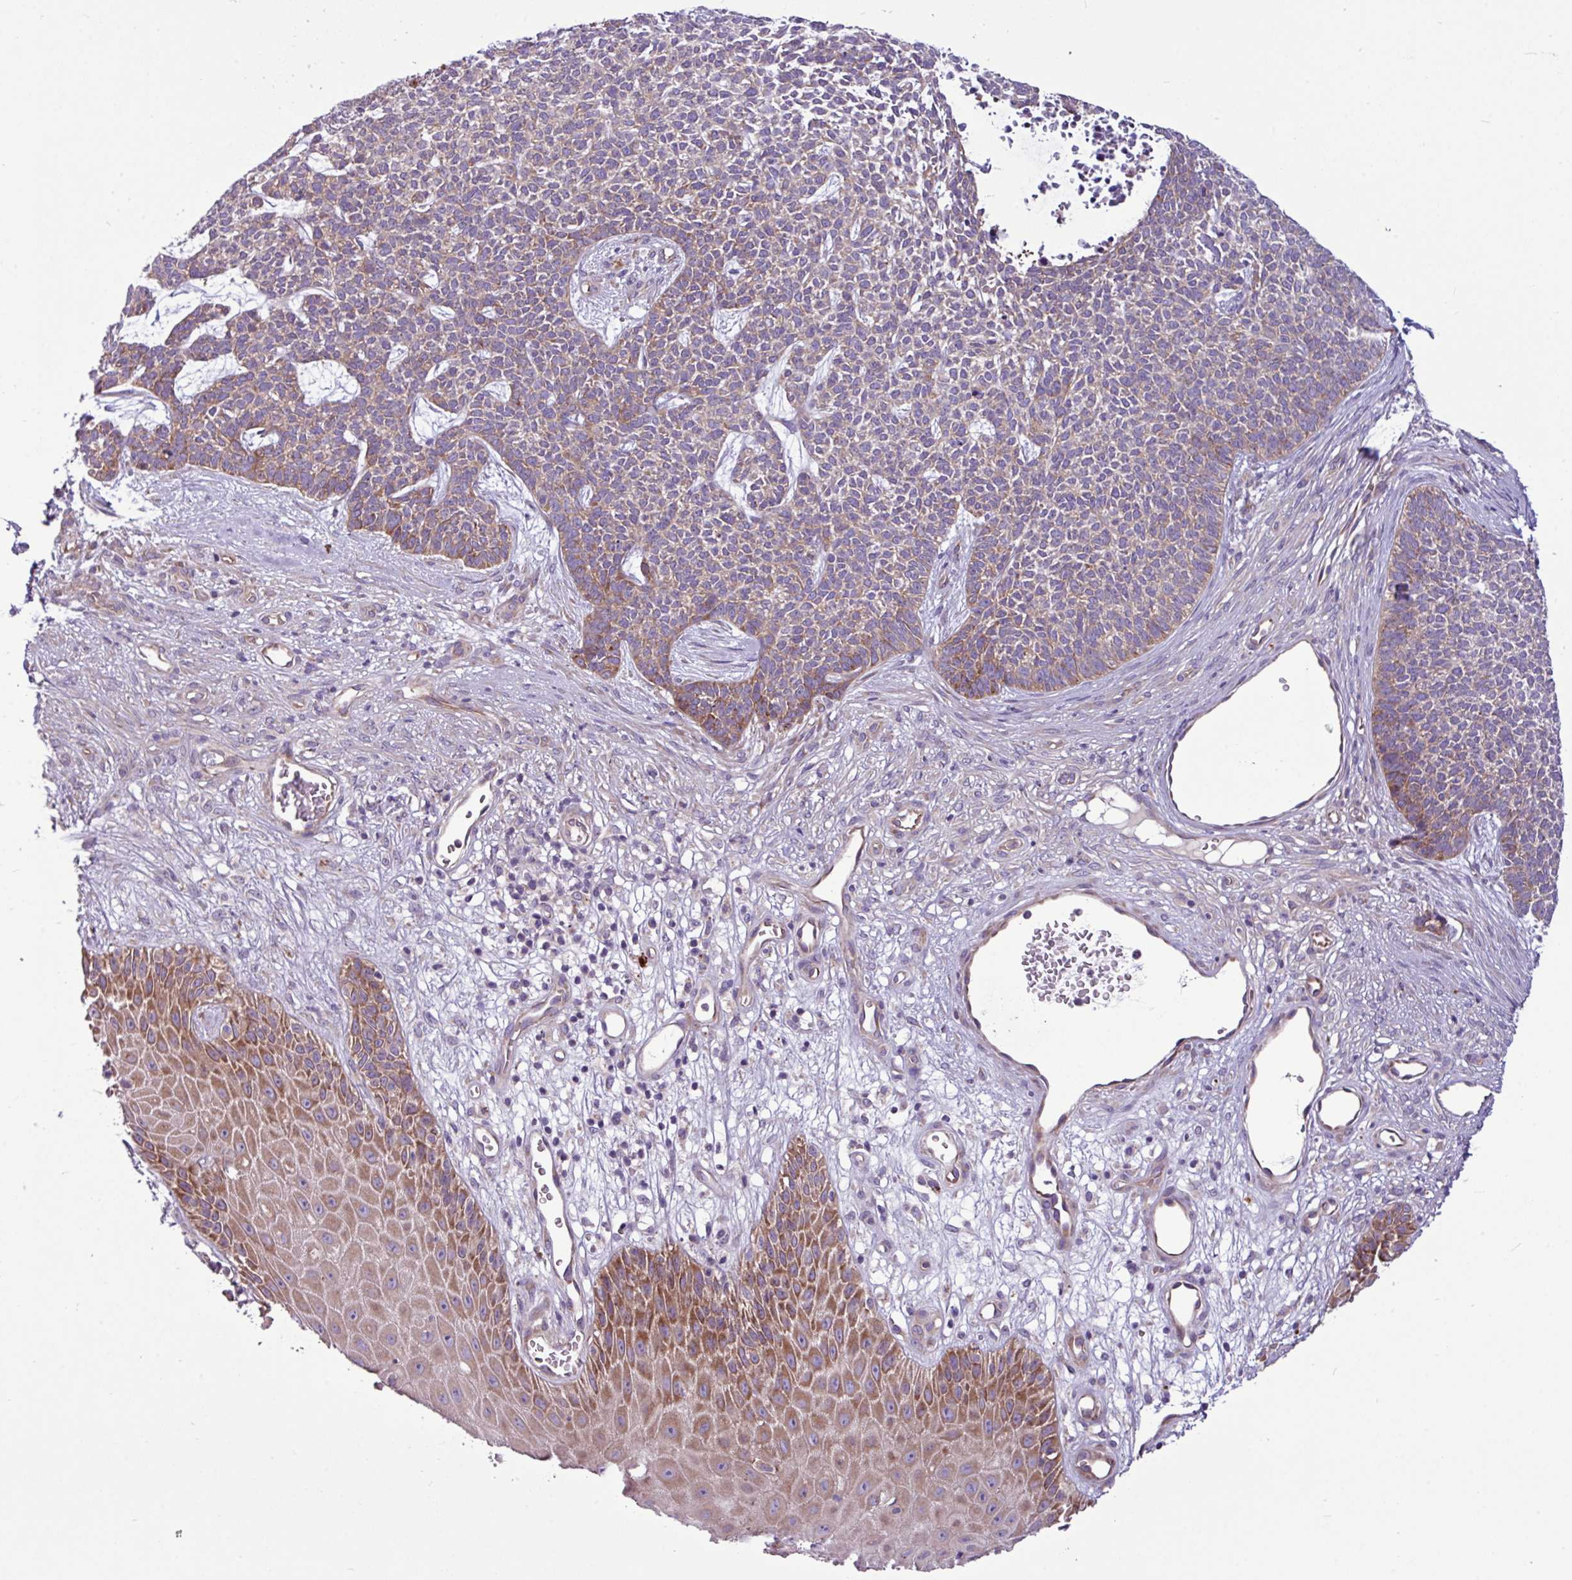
{"staining": {"intensity": "moderate", "quantity": ">75%", "location": "cytoplasmic/membranous"}, "tissue": "skin cancer", "cell_type": "Tumor cells", "image_type": "cancer", "snomed": [{"axis": "morphology", "description": "Basal cell carcinoma"}, {"axis": "topography", "description": "Skin"}], "caption": "Brown immunohistochemical staining in skin basal cell carcinoma demonstrates moderate cytoplasmic/membranous expression in about >75% of tumor cells.", "gene": "MROH2A", "patient": {"sex": "female", "age": 84}}